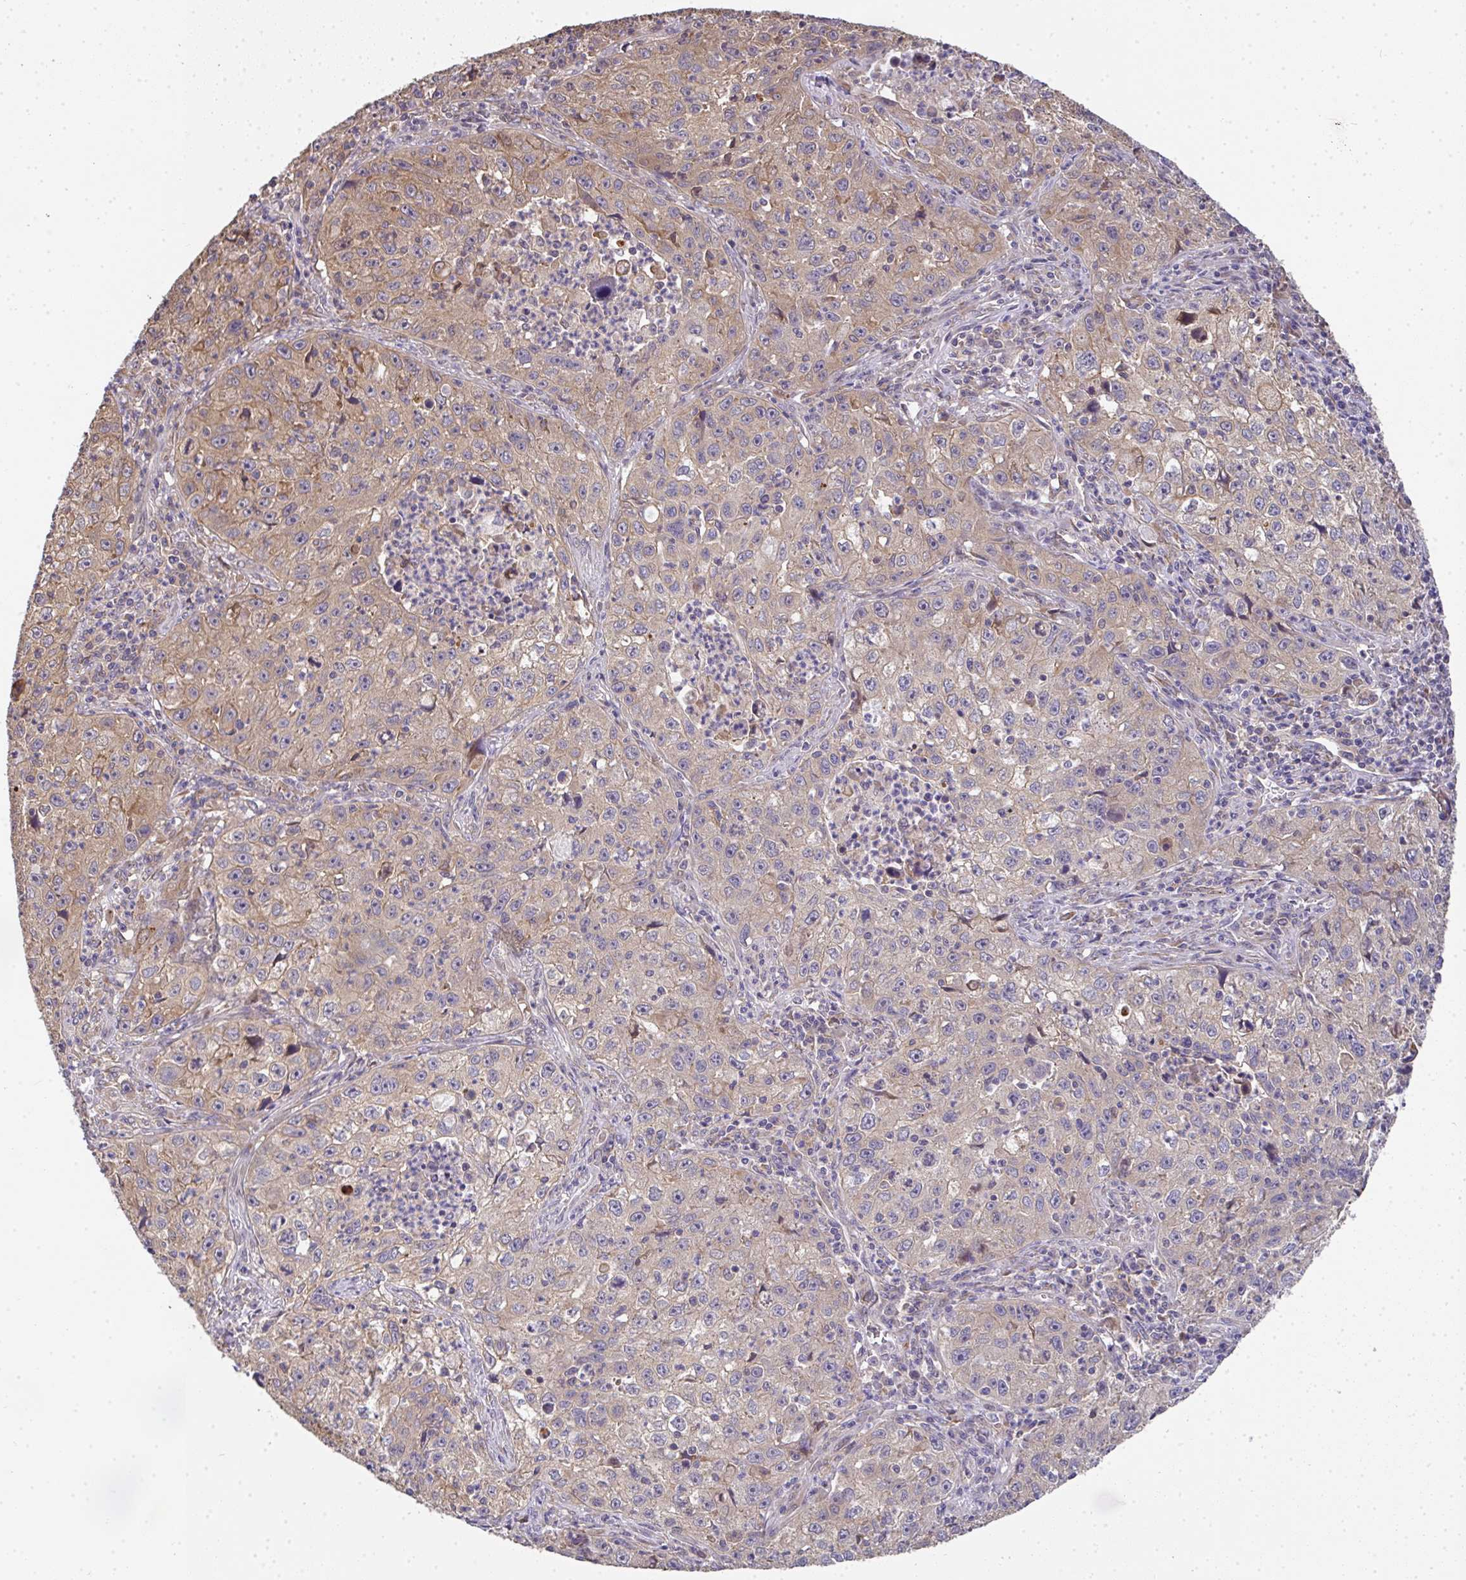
{"staining": {"intensity": "weak", "quantity": "25%-75%", "location": "cytoplasmic/membranous"}, "tissue": "lung cancer", "cell_type": "Tumor cells", "image_type": "cancer", "snomed": [{"axis": "morphology", "description": "Squamous cell carcinoma, NOS"}, {"axis": "topography", "description": "Lung"}], "caption": "Protein expression analysis of human squamous cell carcinoma (lung) reveals weak cytoplasmic/membranous positivity in about 25%-75% of tumor cells.", "gene": "EEF1AKMT1", "patient": {"sex": "male", "age": 71}}